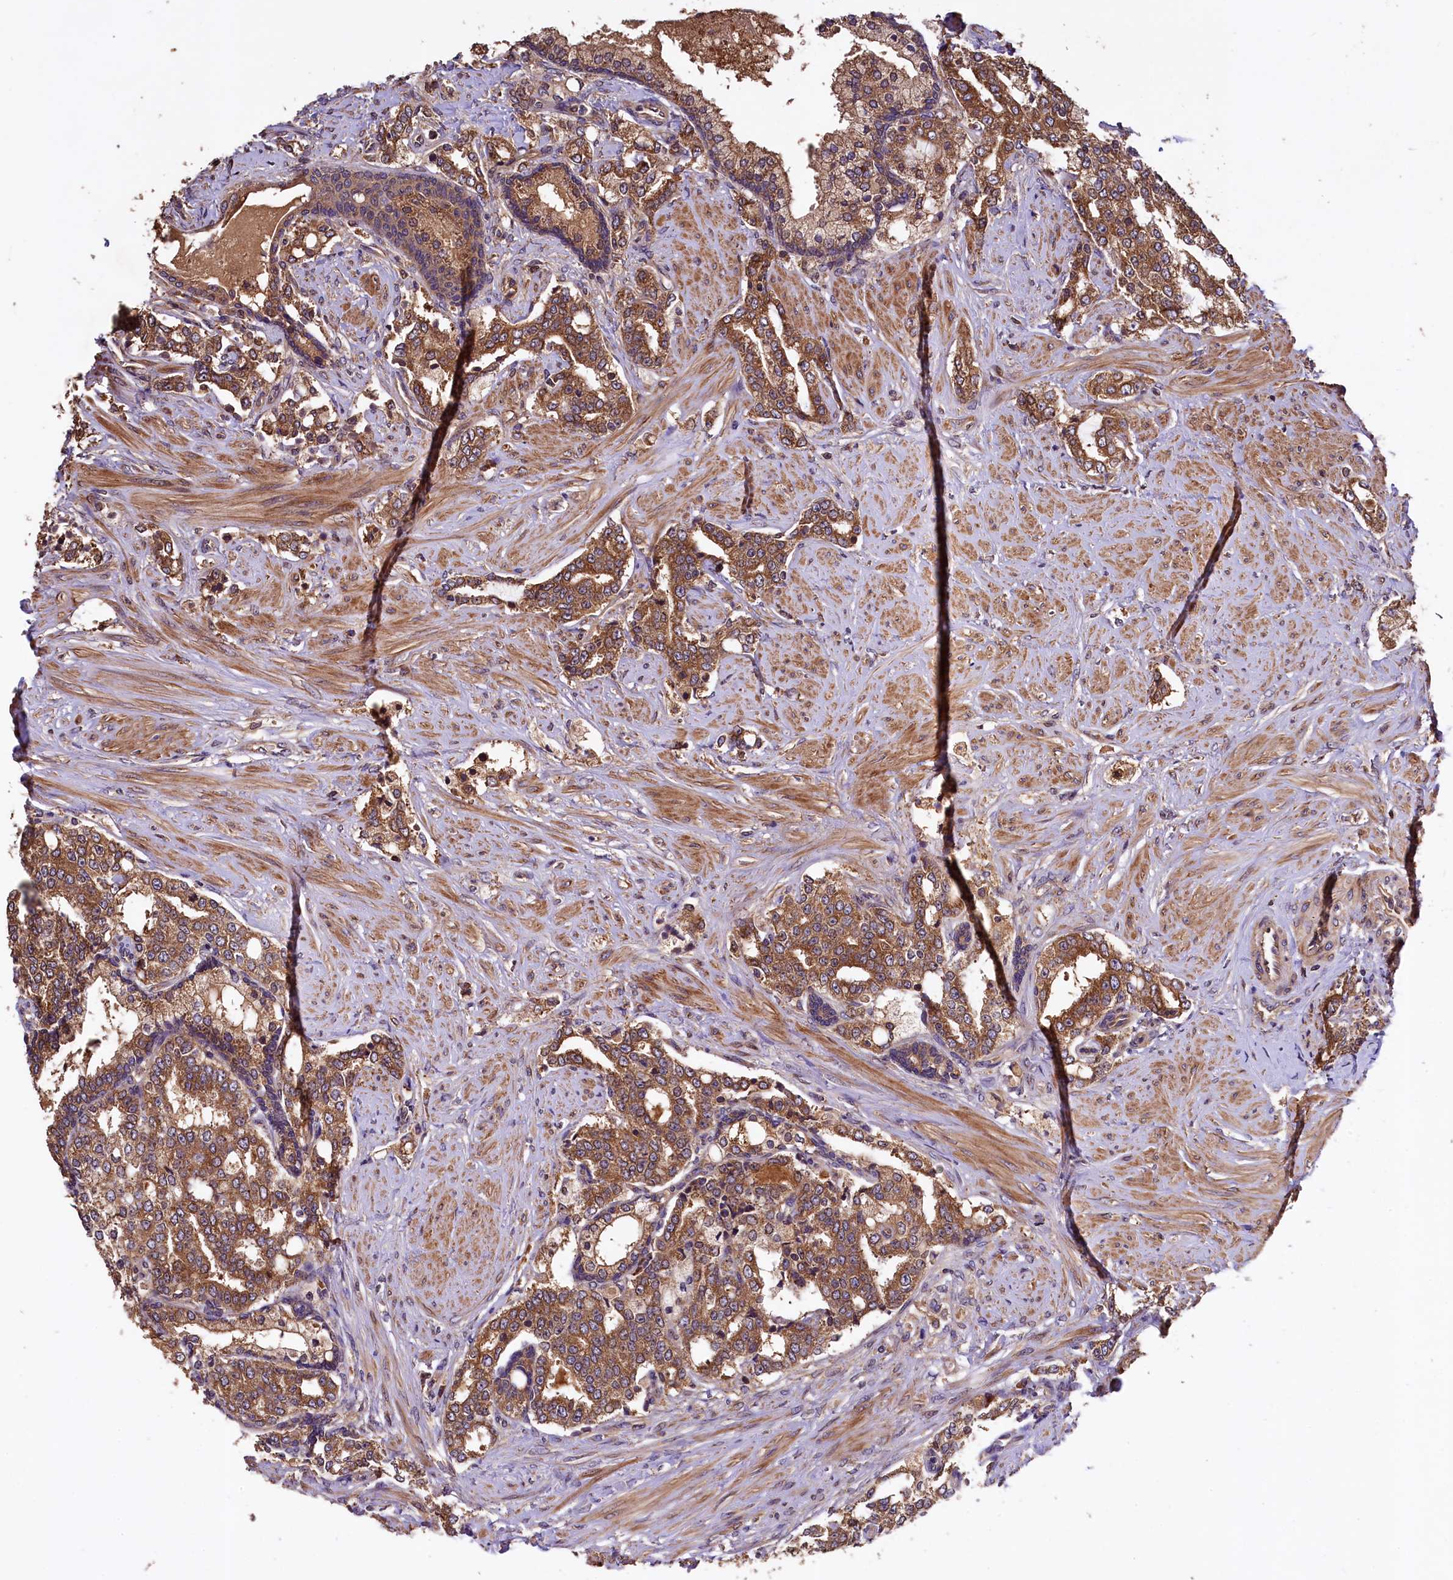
{"staining": {"intensity": "strong", "quantity": ">75%", "location": "cytoplasmic/membranous"}, "tissue": "prostate cancer", "cell_type": "Tumor cells", "image_type": "cancer", "snomed": [{"axis": "morphology", "description": "Adenocarcinoma, High grade"}, {"axis": "topography", "description": "Prostate"}], "caption": "This is an image of IHC staining of adenocarcinoma (high-grade) (prostate), which shows strong staining in the cytoplasmic/membranous of tumor cells.", "gene": "KLC2", "patient": {"sex": "male", "age": 64}}